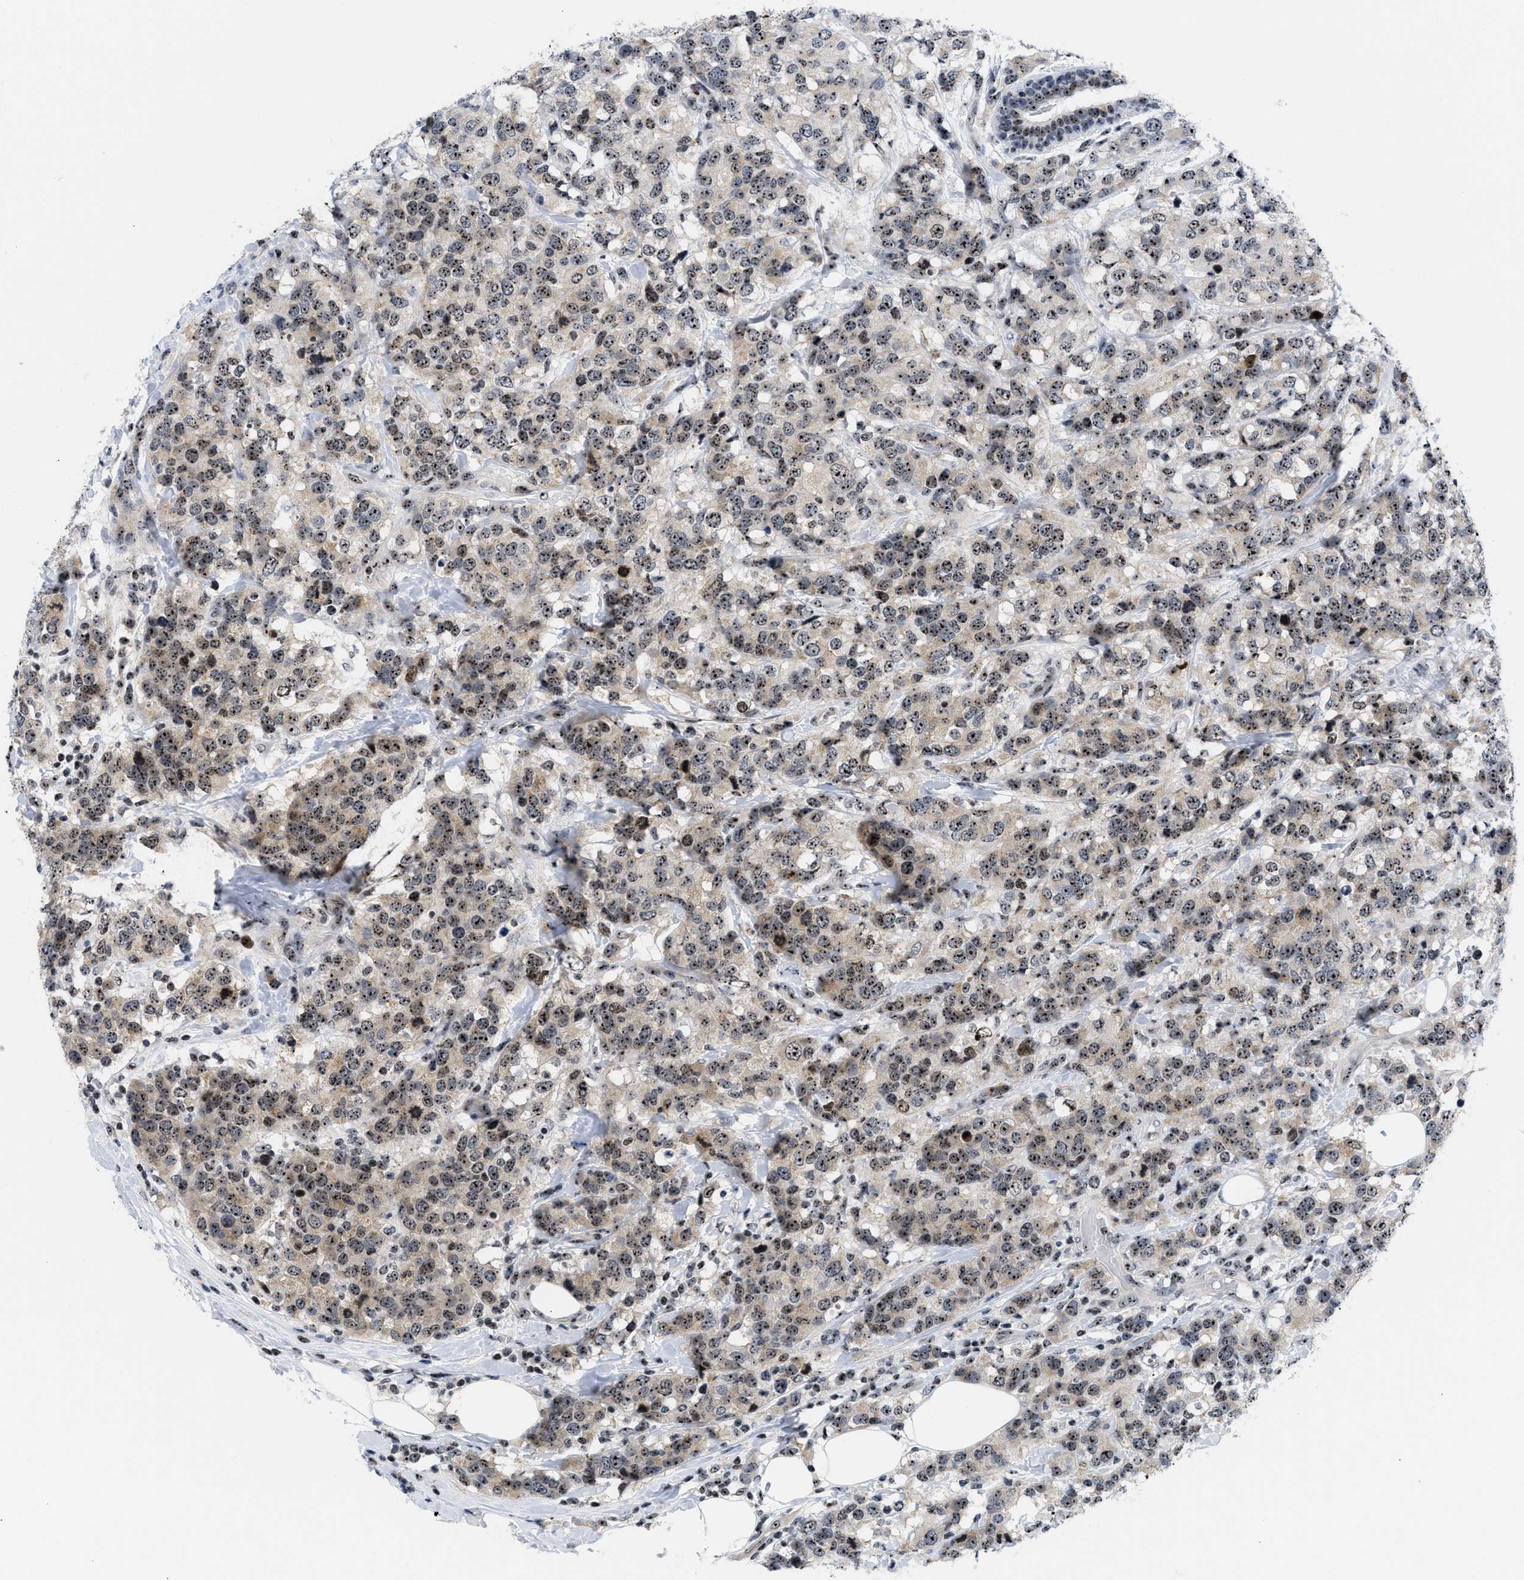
{"staining": {"intensity": "moderate", "quantity": ">75%", "location": "nuclear"}, "tissue": "breast cancer", "cell_type": "Tumor cells", "image_type": "cancer", "snomed": [{"axis": "morphology", "description": "Lobular carcinoma"}, {"axis": "topography", "description": "Breast"}], "caption": "Human breast cancer stained with a protein marker reveals moderate staining in tumor cells.", "gene": "NOP58", "patient": {"sex": "female", "age": 59}}